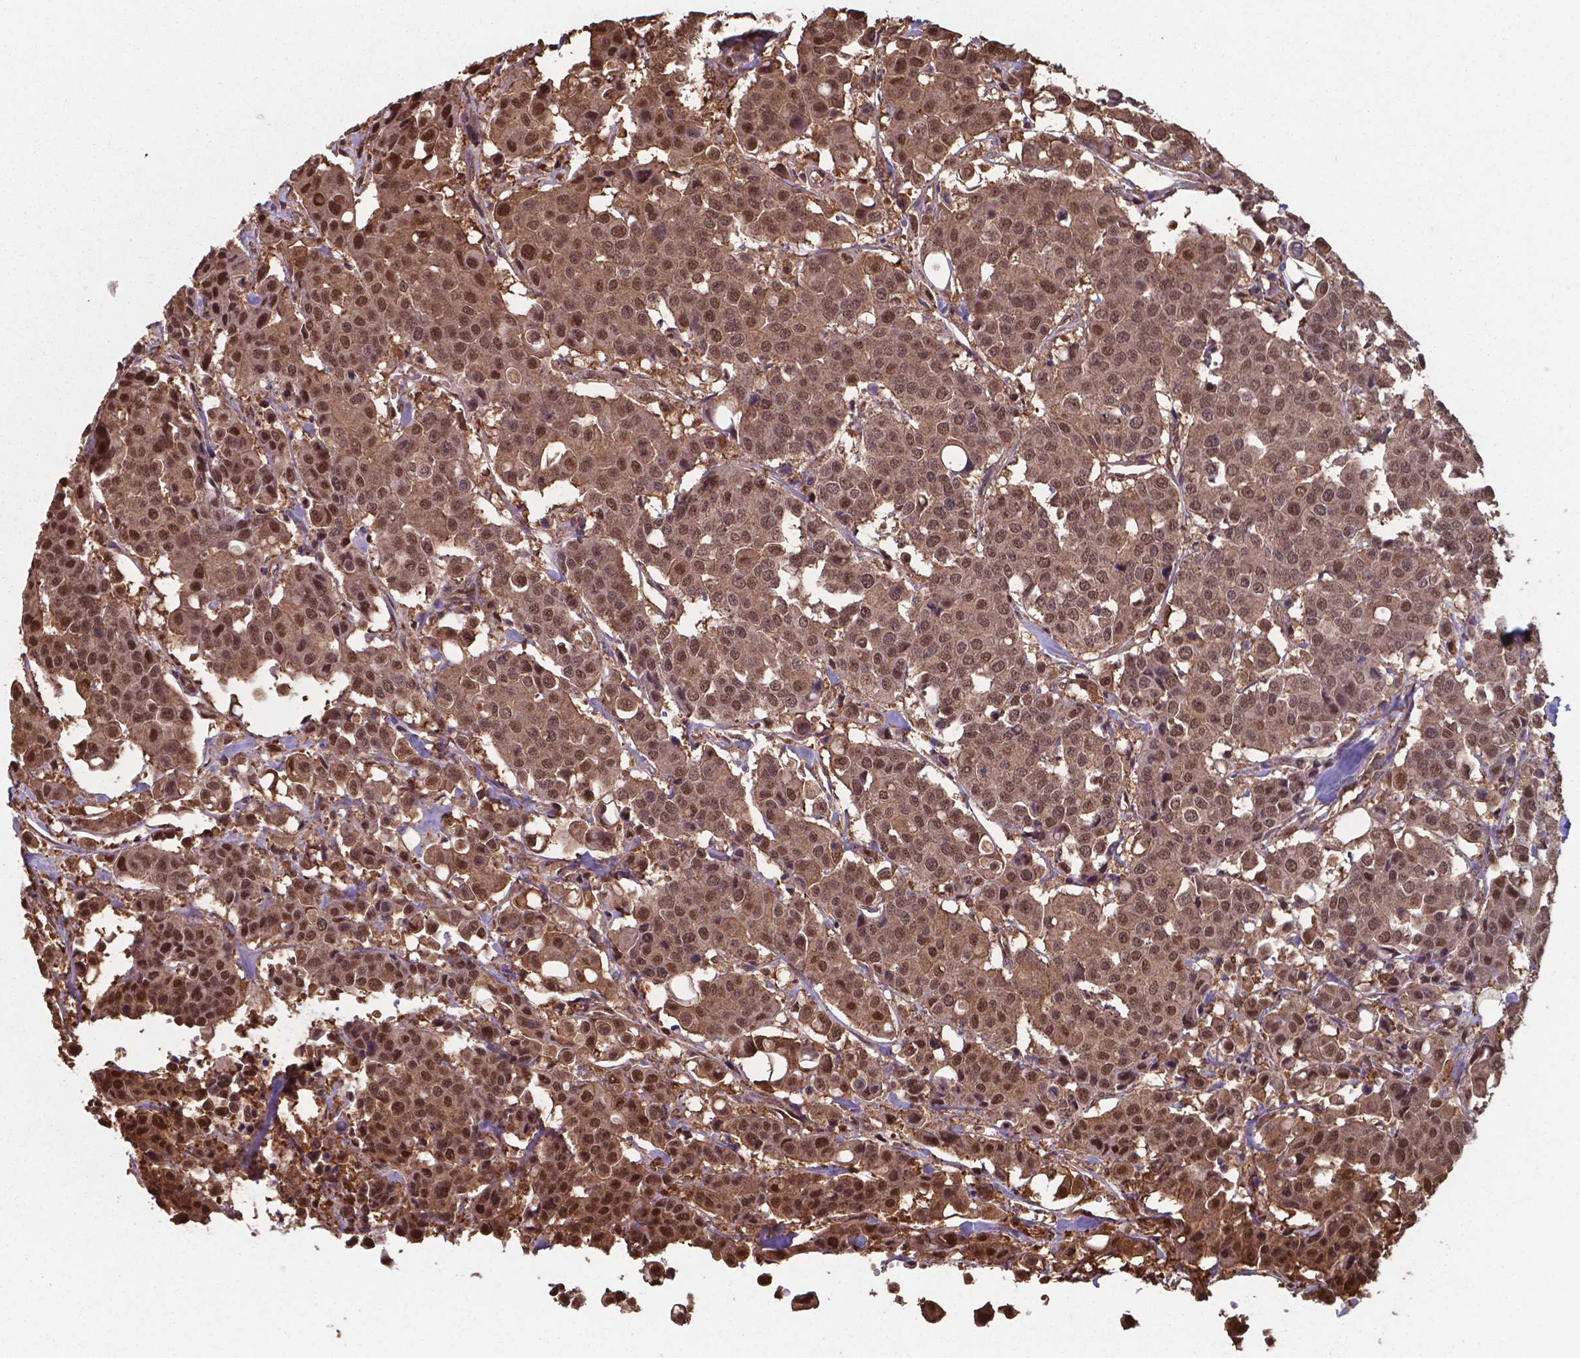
{"staining": {"intensity": "moderate", "quantity": ">75%", "location": "cytoplasmic/membranous,nuclear"}, "tissue": "carcinoid", "cell_type": "Tumor cells", "image_type": "cancer", "snomed": [{"axis": "morphology", "description": "Carcinoid, malignant, NOS"}, {"axis": "topography", "description": "Colon"}], "caption": "A photomicrograph of carcinoid stained for a protein demonstrates moderate cytoplasmic/membranous and nuclear brown staining in tumor cells.", "gene": "CHP2", "patient": {"sex": "male", "age": 81}}